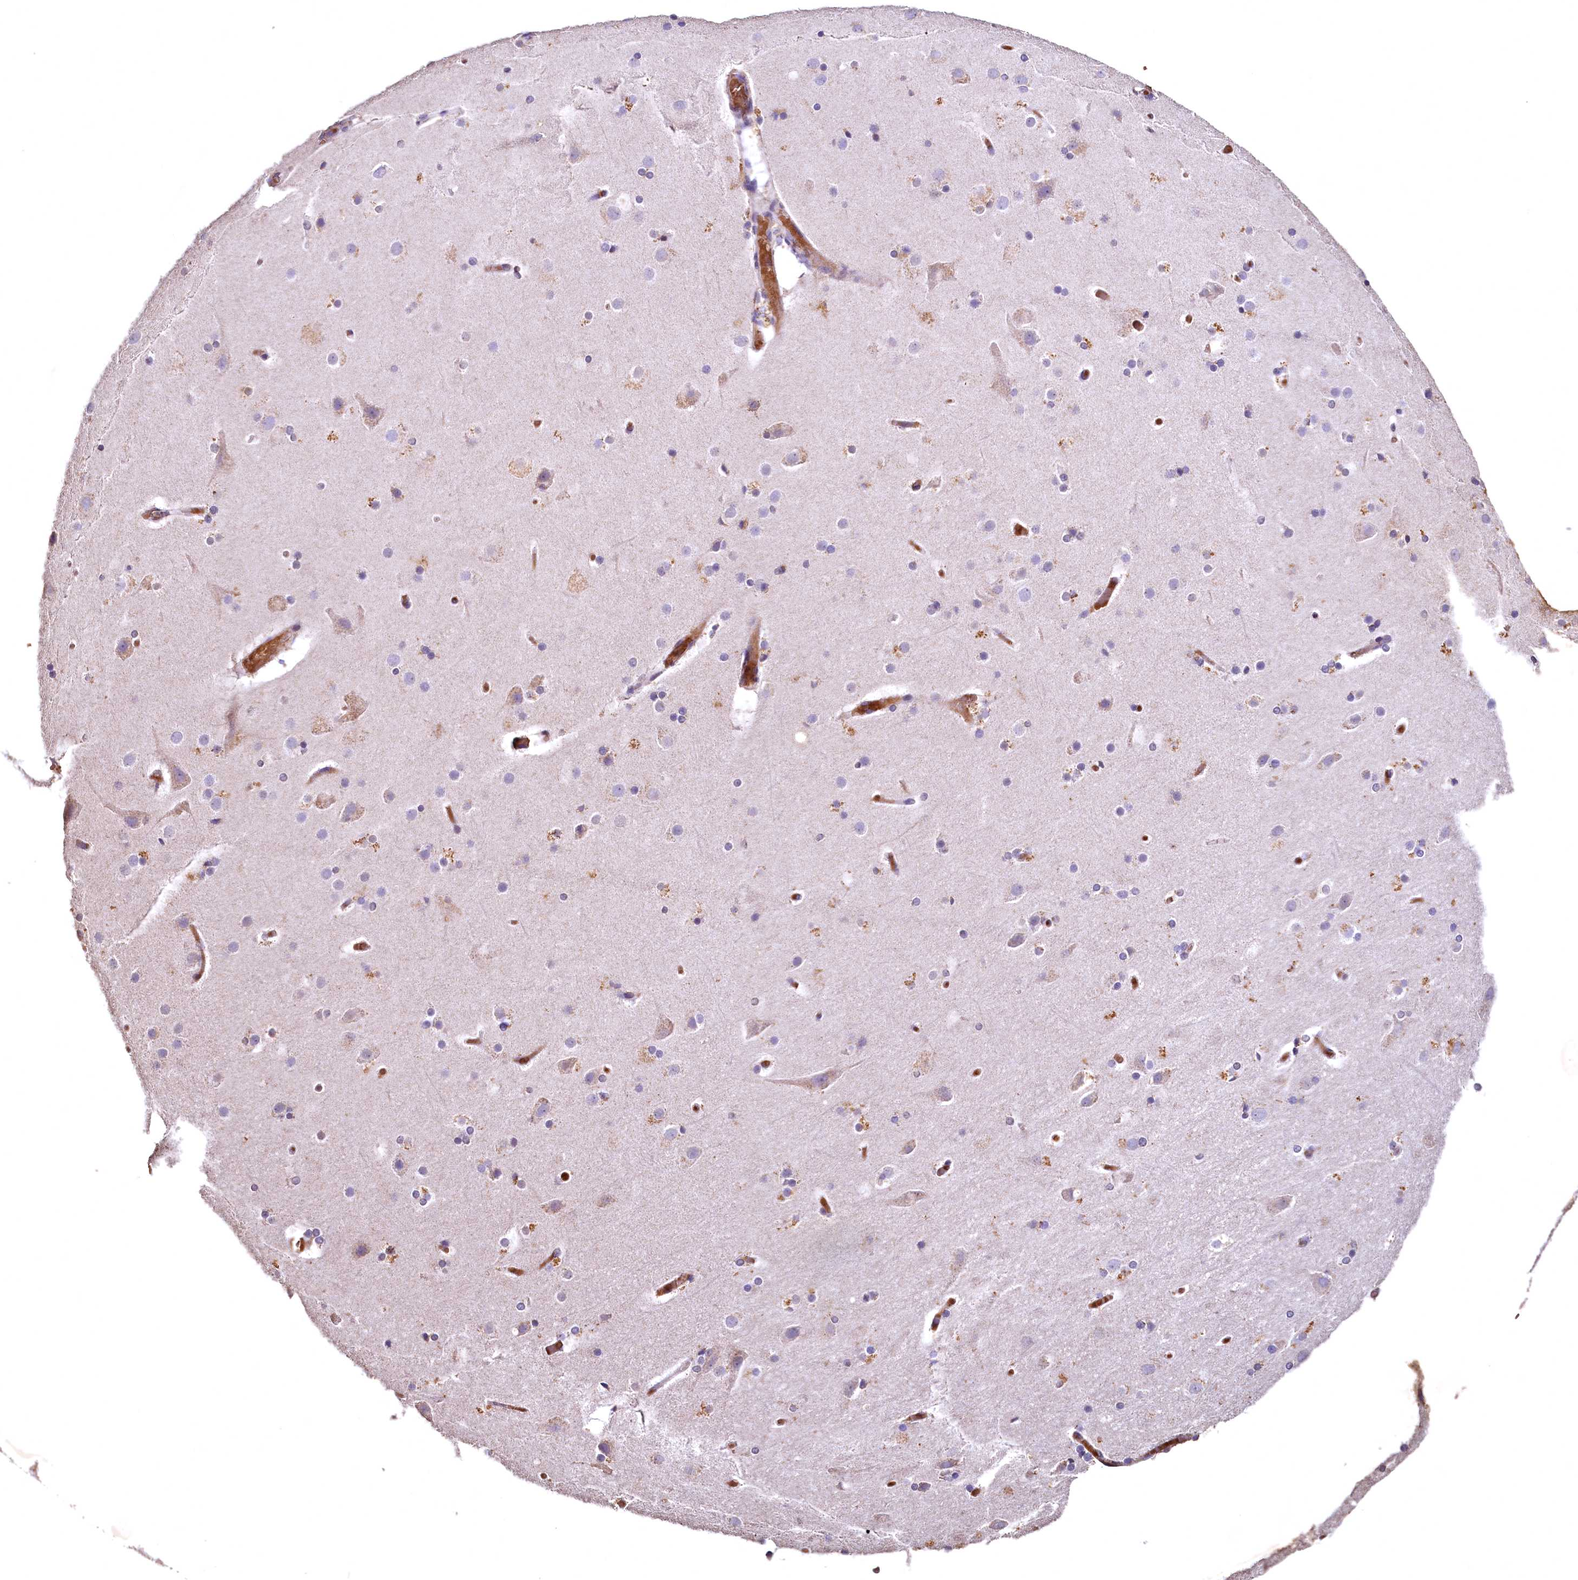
{"staining": {"intensity": "weak", "quantity": ">75%", "location": "cytoplasmic/membranous"}, "tissue": "cerebral cortex", "cell_type": "Endothelial cells", "image_type": "normal", "snomed": [{"axis": "morphology", "description": "Normal tissue, NOS"}, {"axis": "topography", "description": "Cerebral cortex"}], "caption": "Immunohistochemical staining of normal human cerebral cortex exhibits weak cytoplasmic/membranous protein staining in approximately >75% of endothelial cells.", "gene": "SPTA1", "patient": {"sex": "male", "age": 57}}